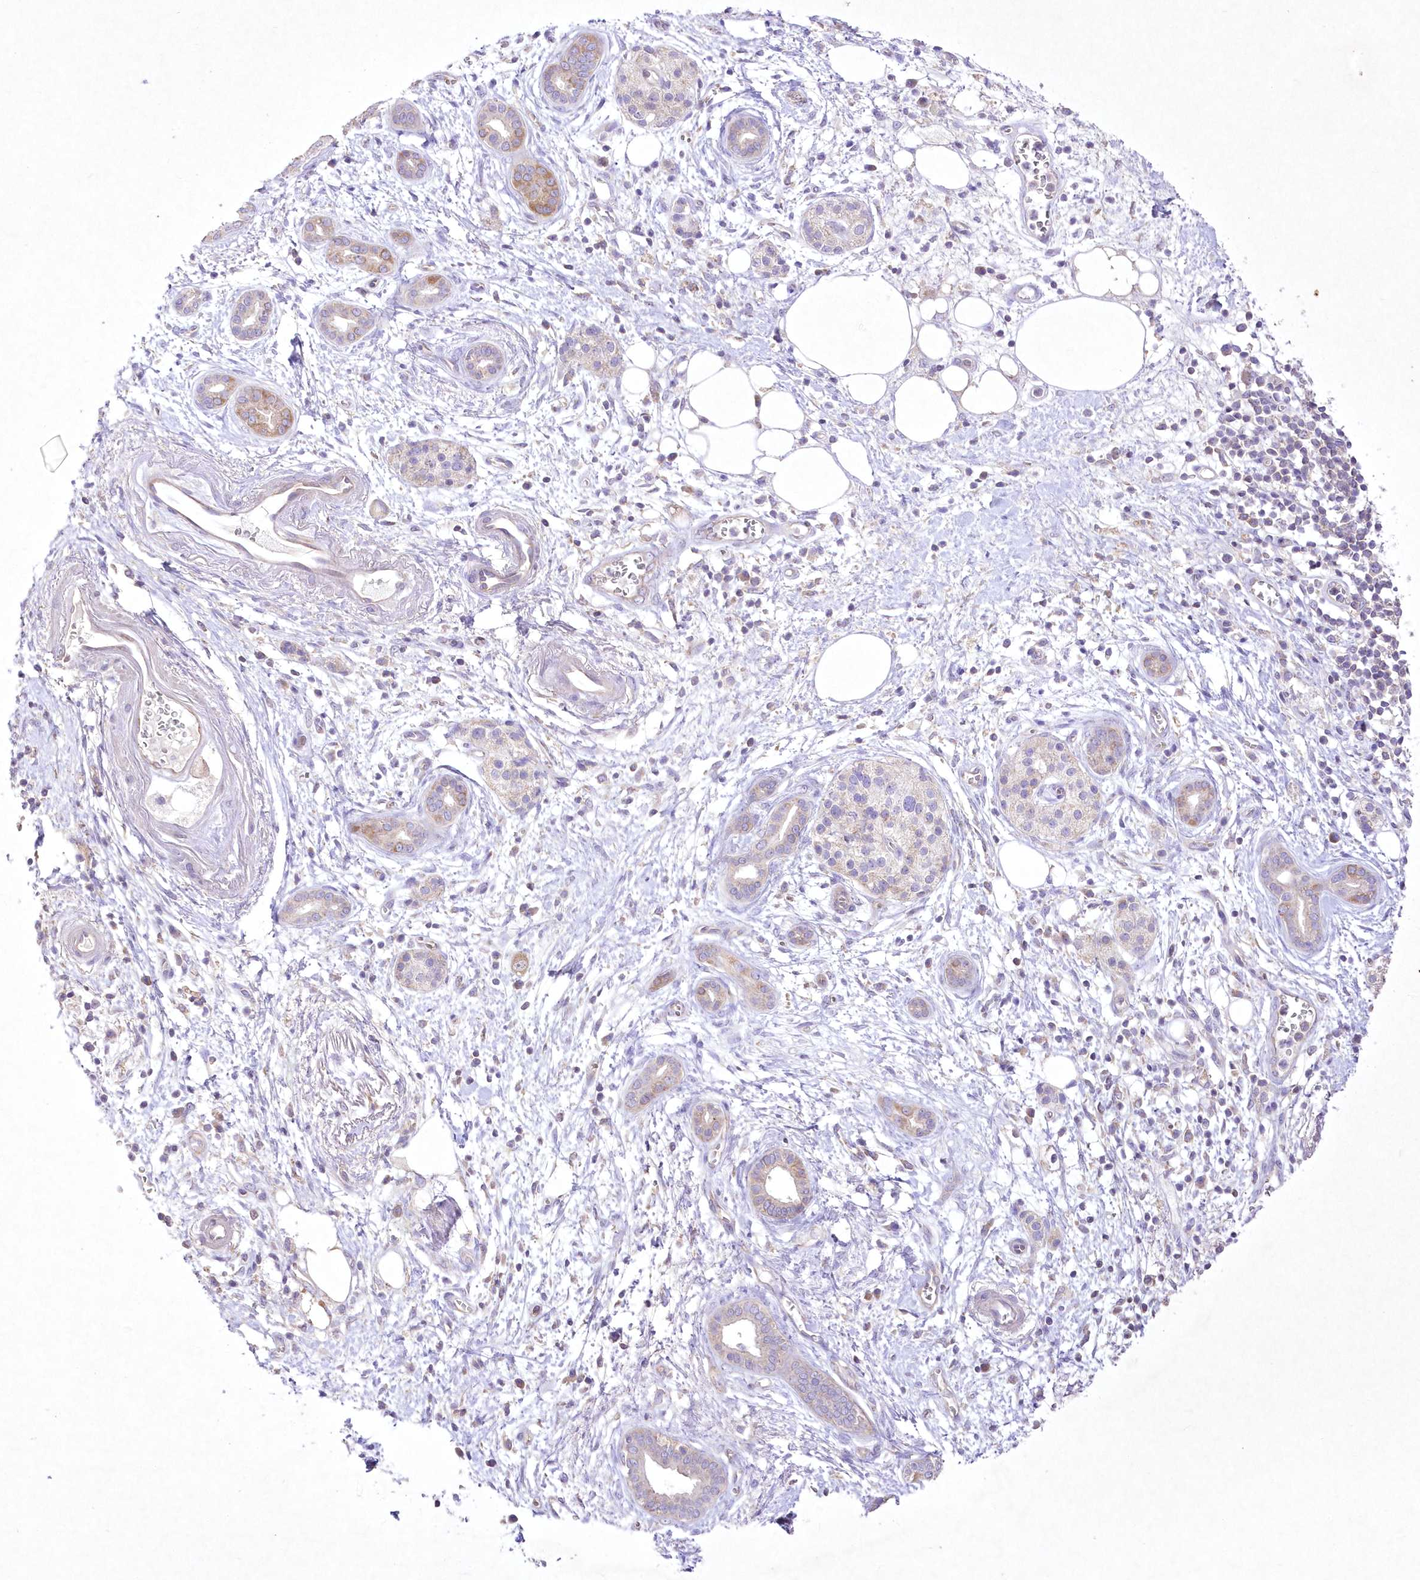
{"staining": {"intensity": "weak", "quantity": "<25%", "location": "cytoplasmic/membranous"}, "tissue": "pancreatic cancer", "cell_type": "Tumor cells", "image_type": "cancer", "snomed": [{"axis": "morphology", "description": "Adenocarcinoma, NOS"}, {"axis": "topography", "description": "Pancreas"}], "caption": "There is no significant positivity in tumor cells of adenocarcinoma (pancreatic). (Brightfield microscopy of DAB (3,3'-diaminobenzidine) IHC at high magnification).", "gene": "ITSN2", "patient": {"sex": "male", "age": 78}}